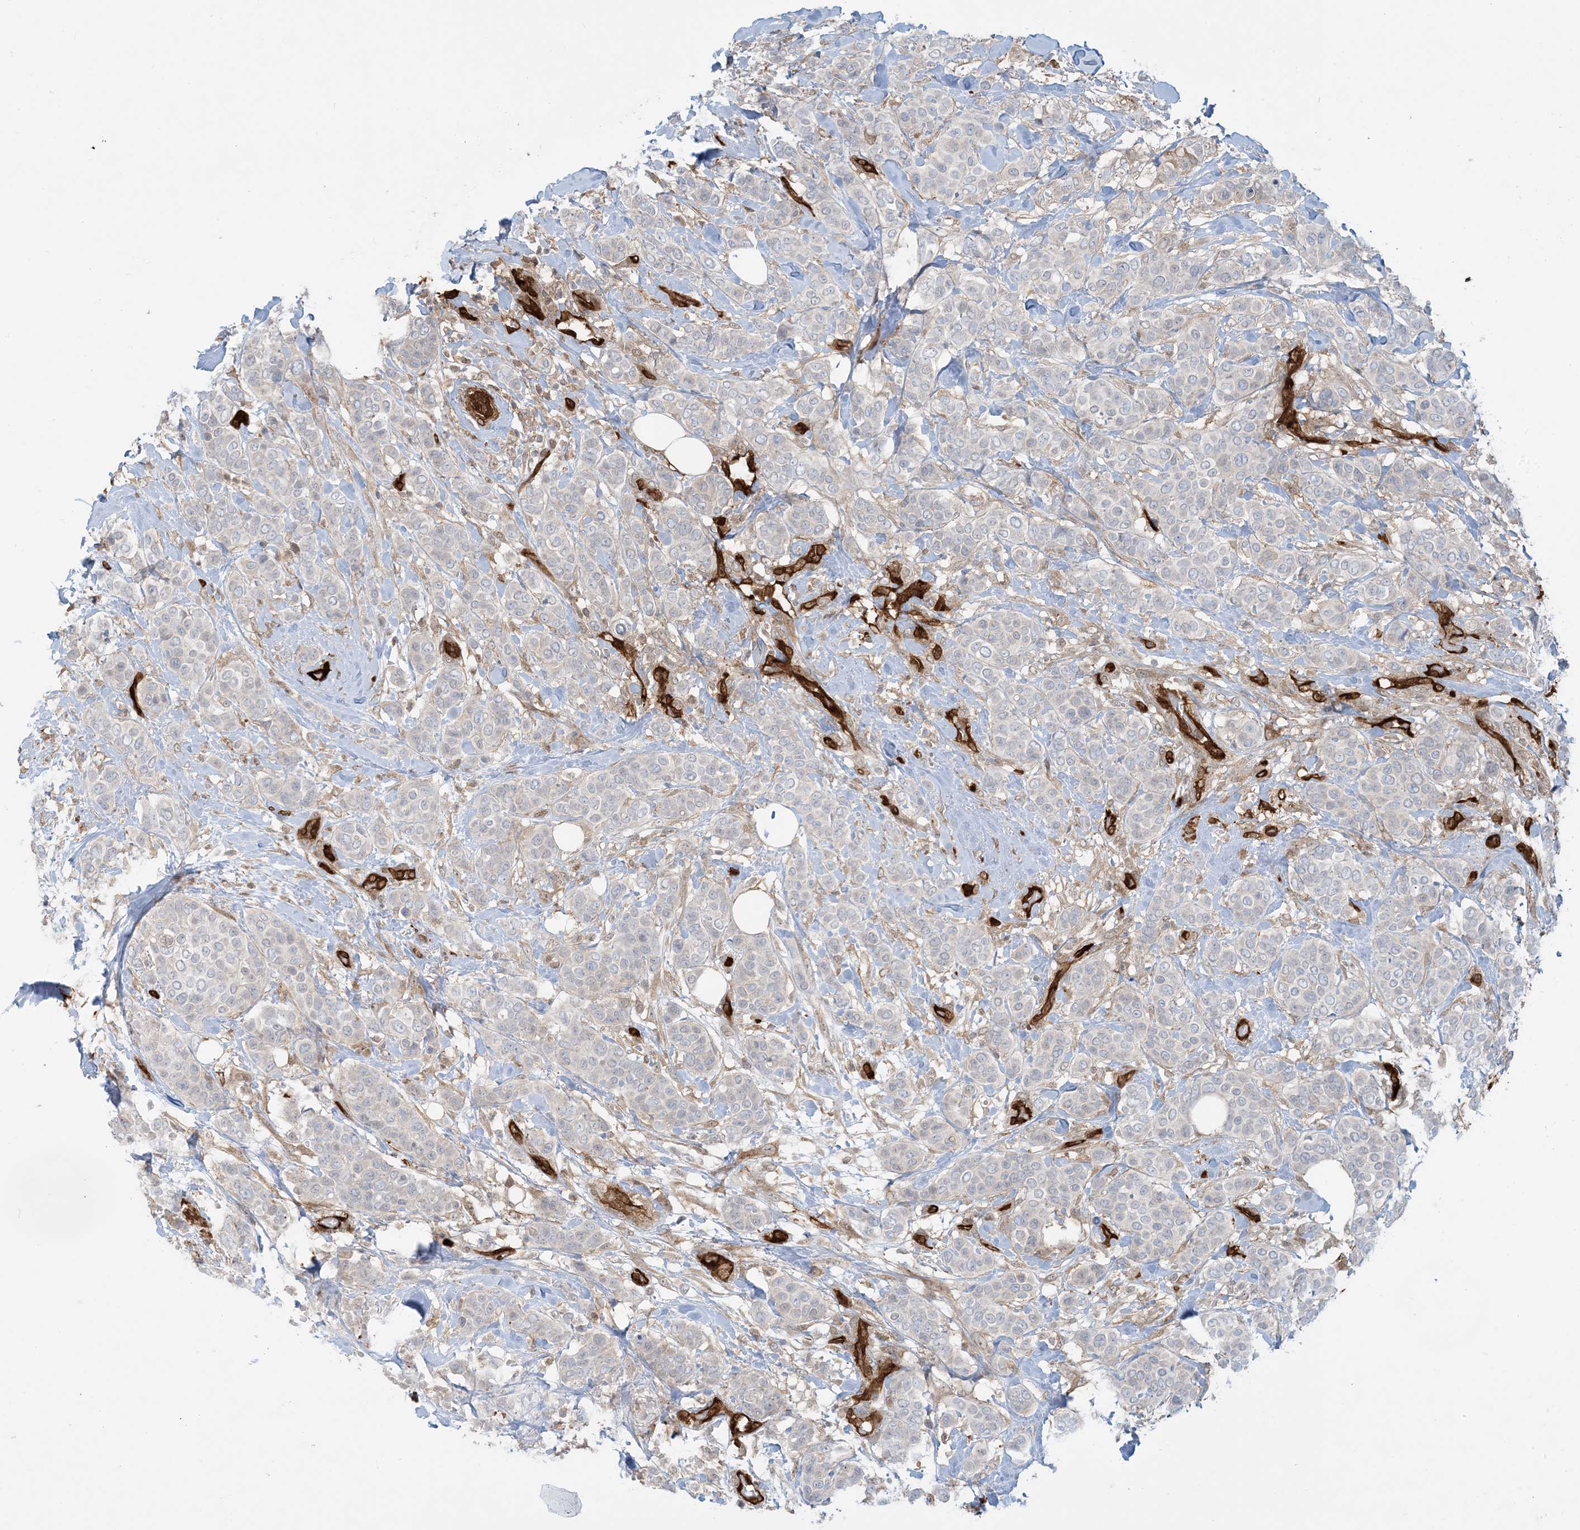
{"staining": {"intensity": "weak", "quantity": "<25%", "location": "cytoplasmic/membranous"}, "tissue": "breast cancer", "cell_type": "Tumor cells", "image_type": "cancer", "snomed": [{"axis": "morphology", "description": "Lobular carcinoma"}, {"axis": "topography", "description": "Breast"}], "caption": "Micrograph shows no protein positivity in tumor cells of breast cancer tissue.", "gene": "PPM1F", "patient": {"sex": "female", "age": 51}}